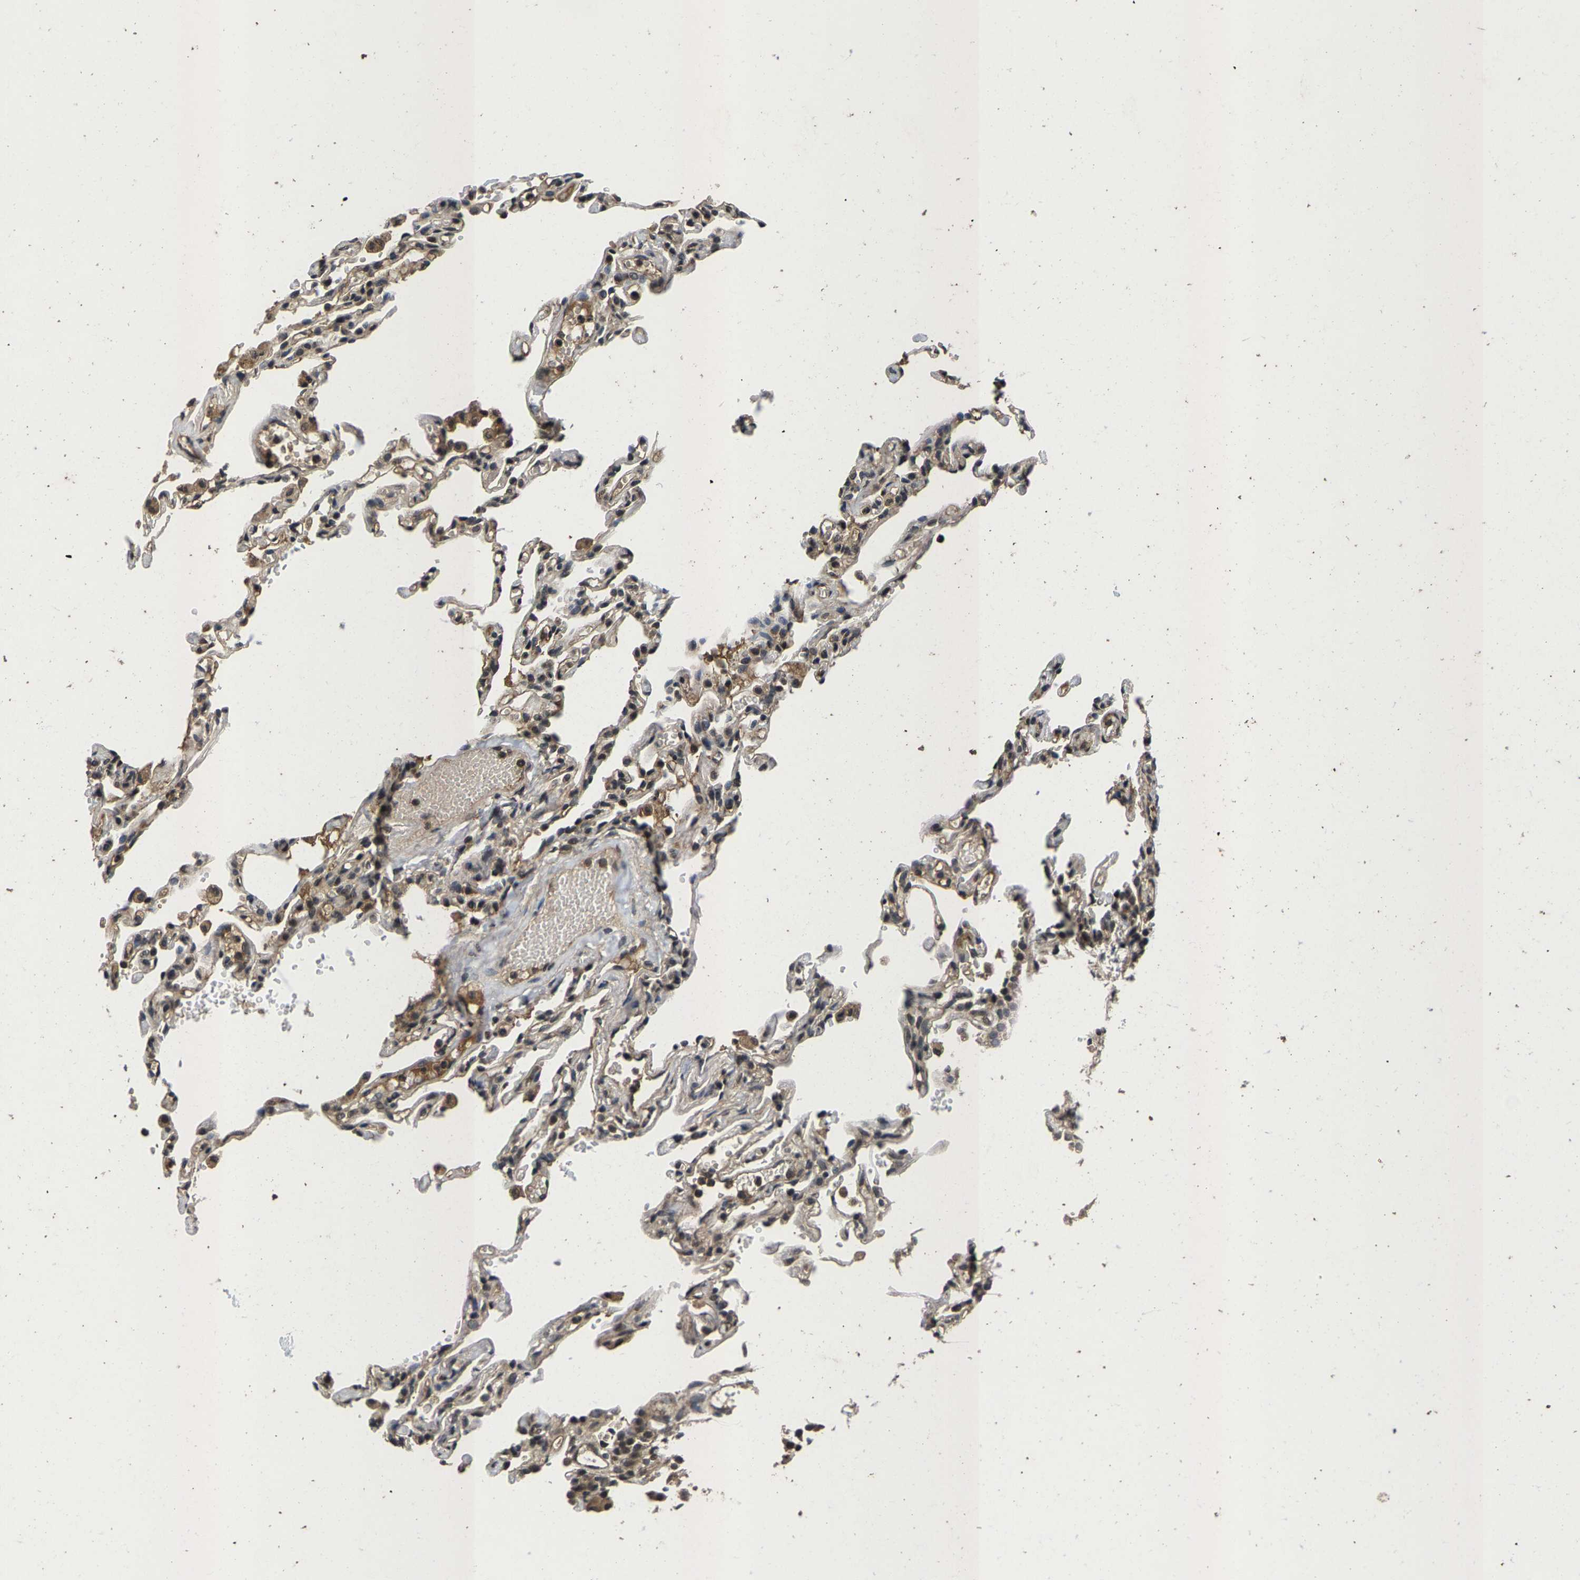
{"staining": {"intensity": "weak", "quantity": "<25%", "location": "cytoplasmic/membranous"}, "tissue": "lung", "cell_type": "Alveolar cells", "image_type": "normal", "snomed": [{"axis": "morphology", "description": "Normal tissue, NOS"}, {"axis": "topography", "description": "Lung"}], "caption": "Alveolar cells show no significant protein expression in unremarkable lung. The staining was performed using DAB to visualize the protein expression in brown, while the nuclei were stained in blue with hematoxylin (Magnification: 20x).", "gene": "HUWE1", "patient": {"sex": "male", "age": 21}}